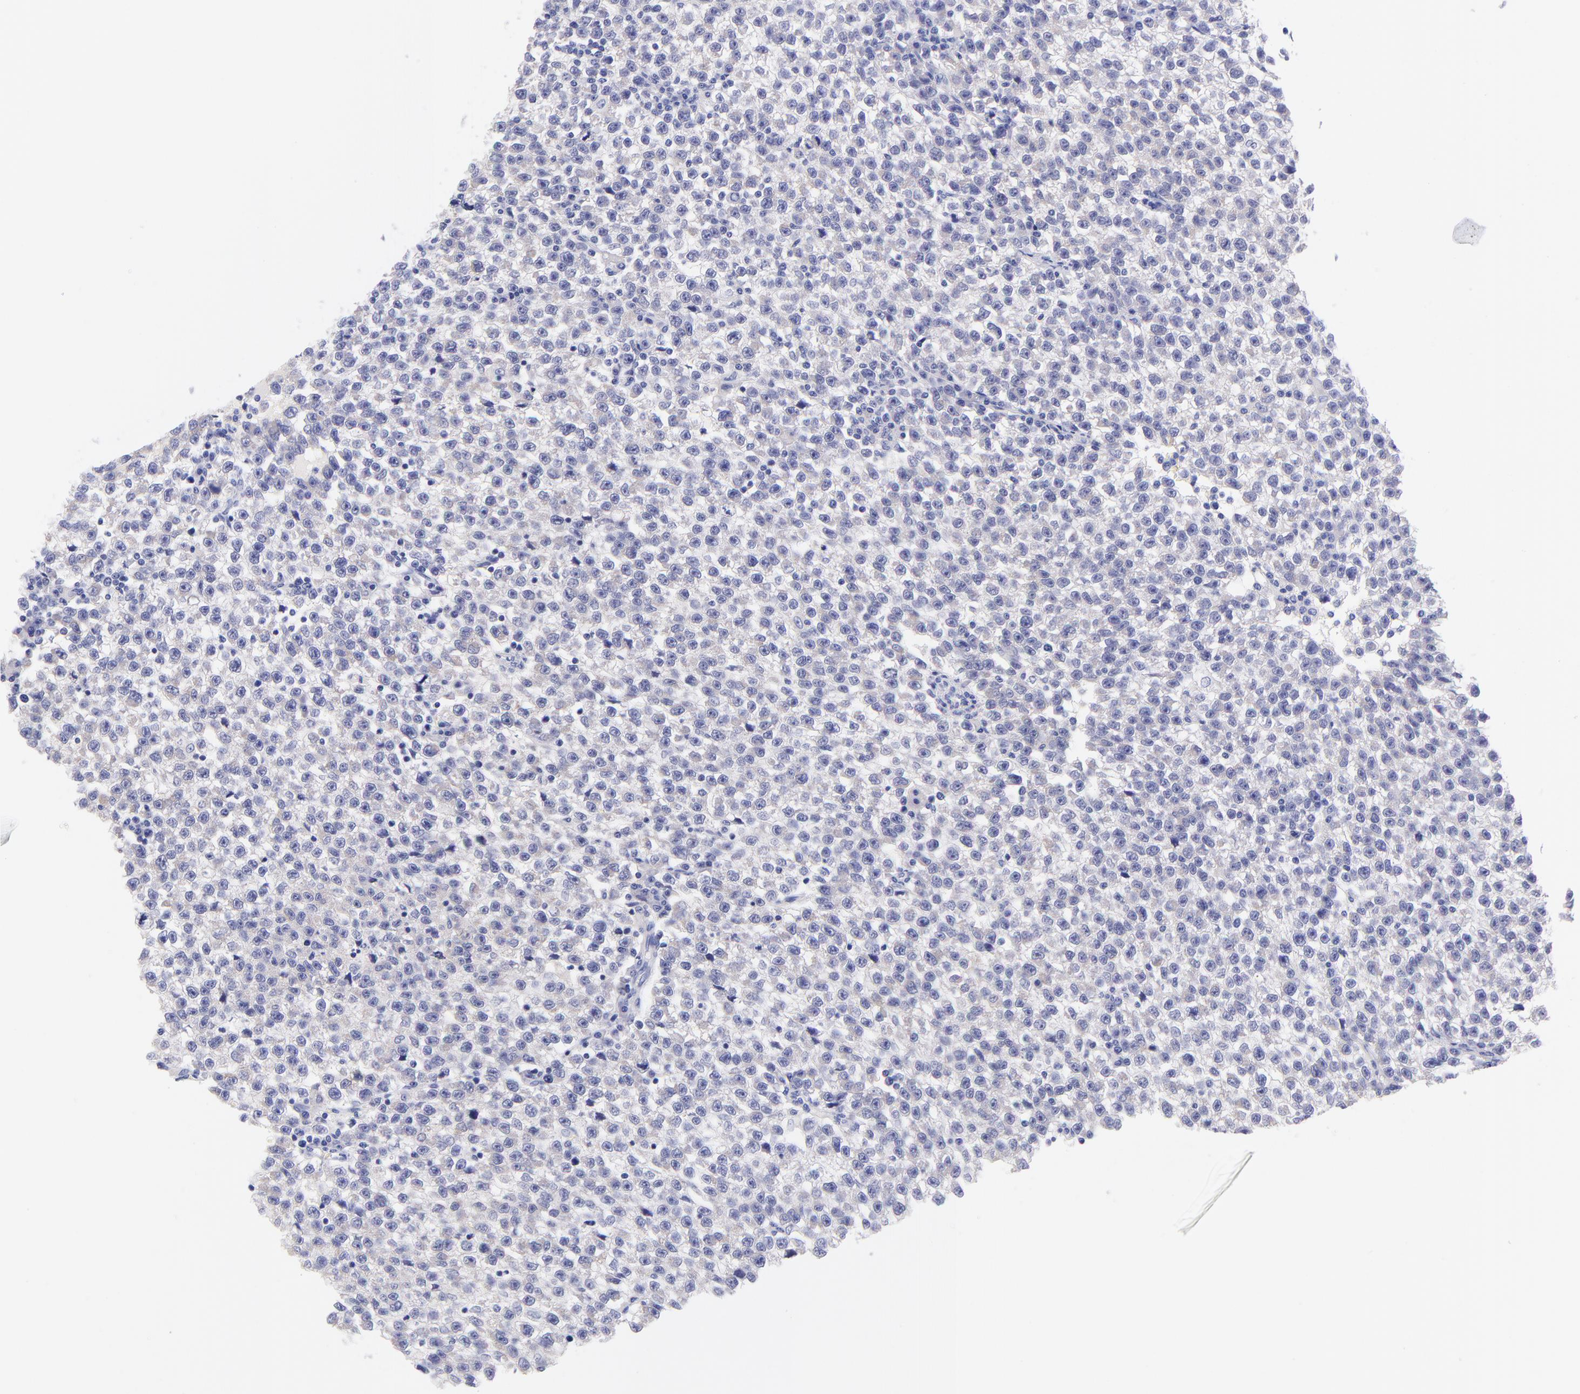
{"staining": {"intensity": "negative", "quantity": "none", "location": "none"}, "tissue": "testis cancer", "cell_type": "Tumor cells", "image_type": "cancer", "snomed": [{"axis": "morphology", "description": "Seminoma, NOS"}, {"axis": "topography", "description": "Testis"}], "caption": "Immunohistochemistry micrograph of neoplastic tissue: human testis cancer stained with DAB (3,3'-diaminobenzidine) demonstrates no significant protein expression in tumor cells.", "gene": "RAB3B", "patient": {"sex": "male", "age": 35}}